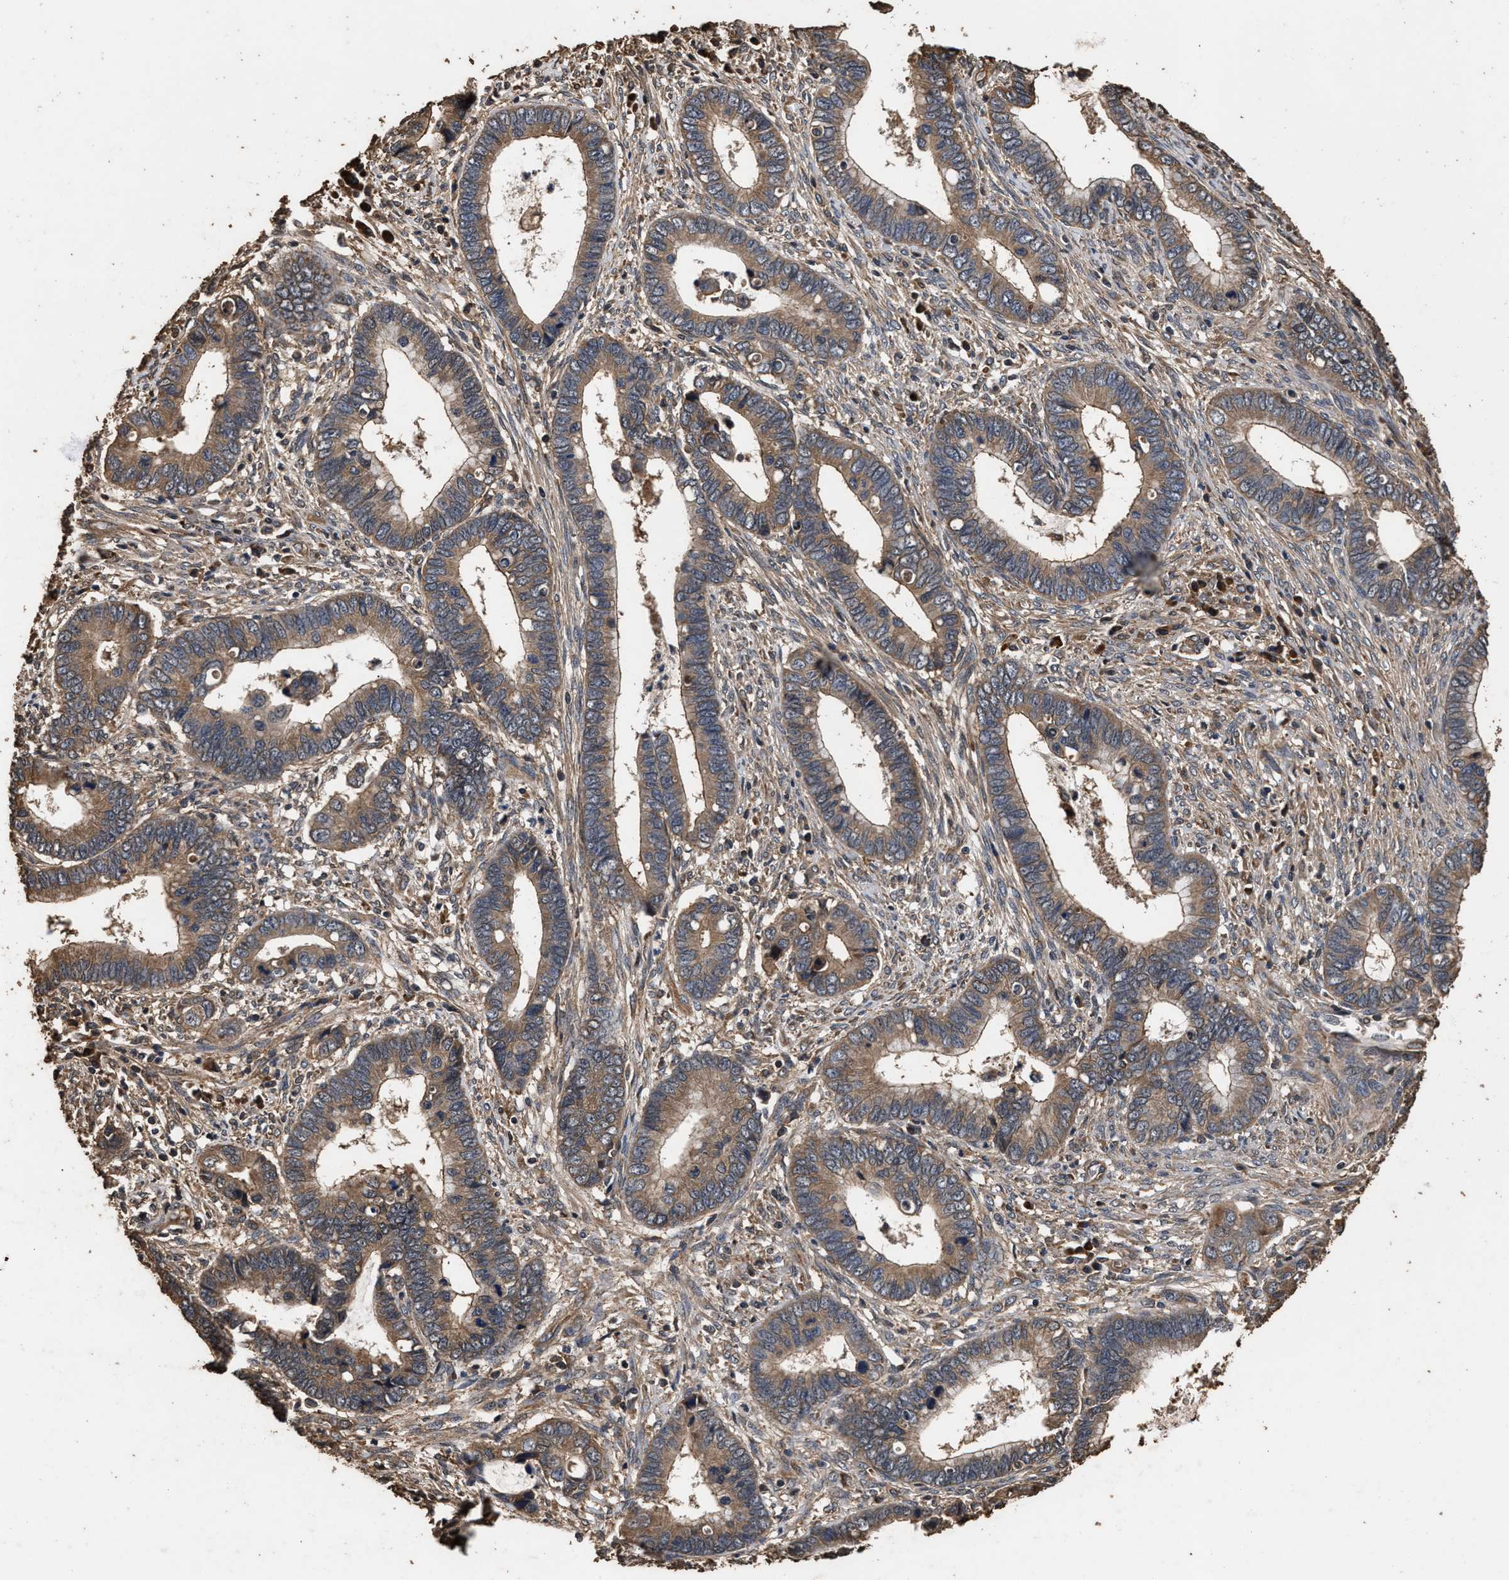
{"staining": {"intensity": "weak", "quantity": ">75%", "location": "cytoplasmic/membranous"}, "tissue": "cervical cancer", "cell_type": "Tumor cells", "image_type": "cancer", "snomed": [{"axis": "morphology", "description": "Adenocarcinoma, NOS"}, {"axis": "topography", "description": "Cervix"}], "caption": "The histopathology image displays a brown stain indicating the presence of a protein in the cytoplasmic/membranous of tumor cells in cervical cancer (adenocarcinoma).", "gene": "KYAT1", "patient": {"sex": "female", "age": 44}}